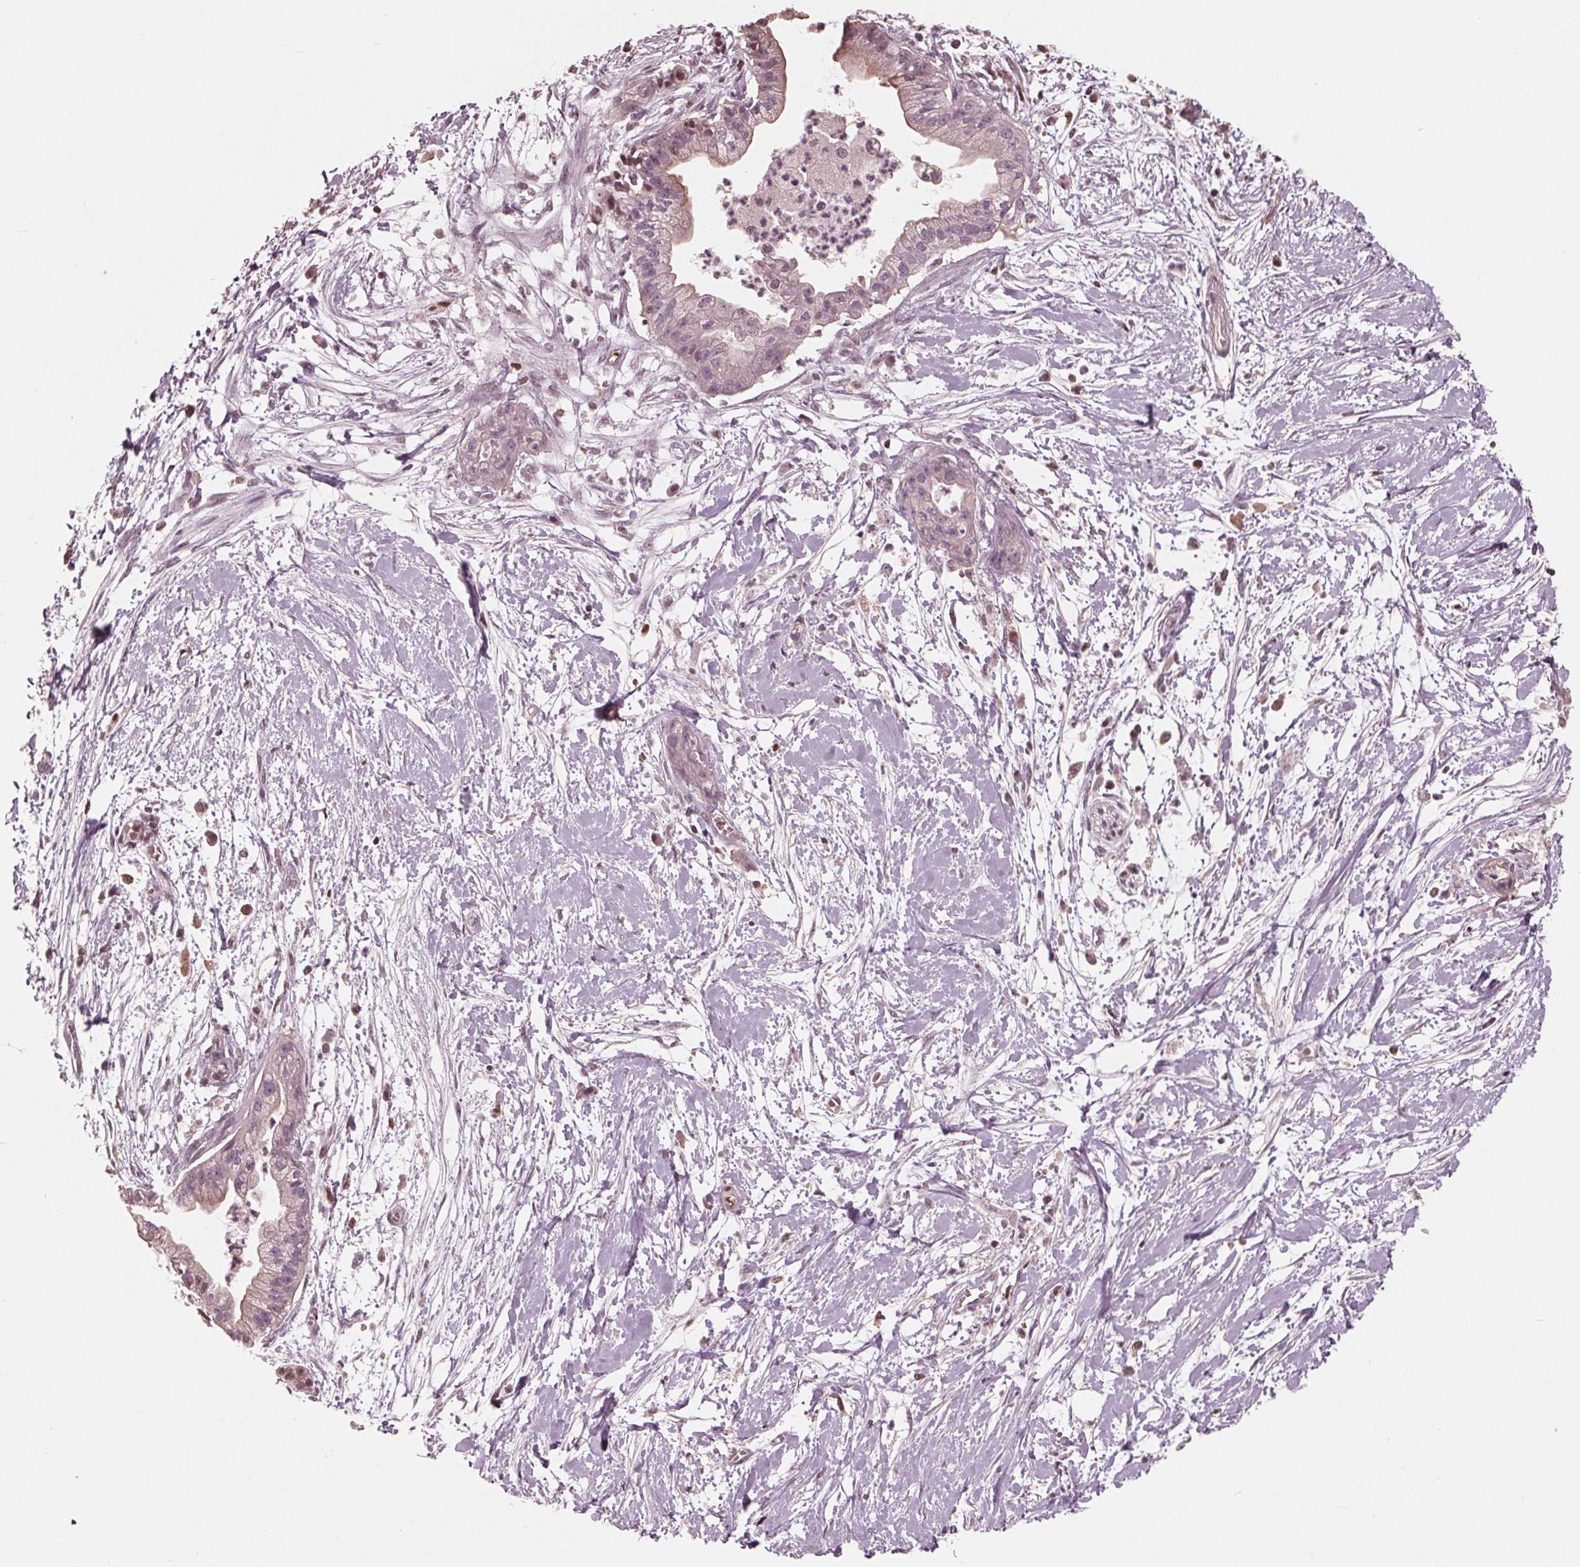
{"staining": {"intensity": "weak", "quantity": "<25%", "location": "cytoplasmic/membranous,nuclear"}, "tissue": "pancreatic cancer", "cell_type": "Tumor cells", "image_type": "cancer", "snomed": [{"axis": "morphology", "description": "Normal tissue, NOS"}, {"axis": "morphology", "description": "Adenocarcinoma, NOS"}, {"axis": "topography", "description": "Lymph node"}, {"axis": "topography", "description": "Pancreas"}], "caption": "A photomicrograph of human pancreatic cancer (adenocarcinoma) is negative for staining in tumor cells.", "gene": "HIRIP3", "patient": {"sex": "female", "age": 58}}